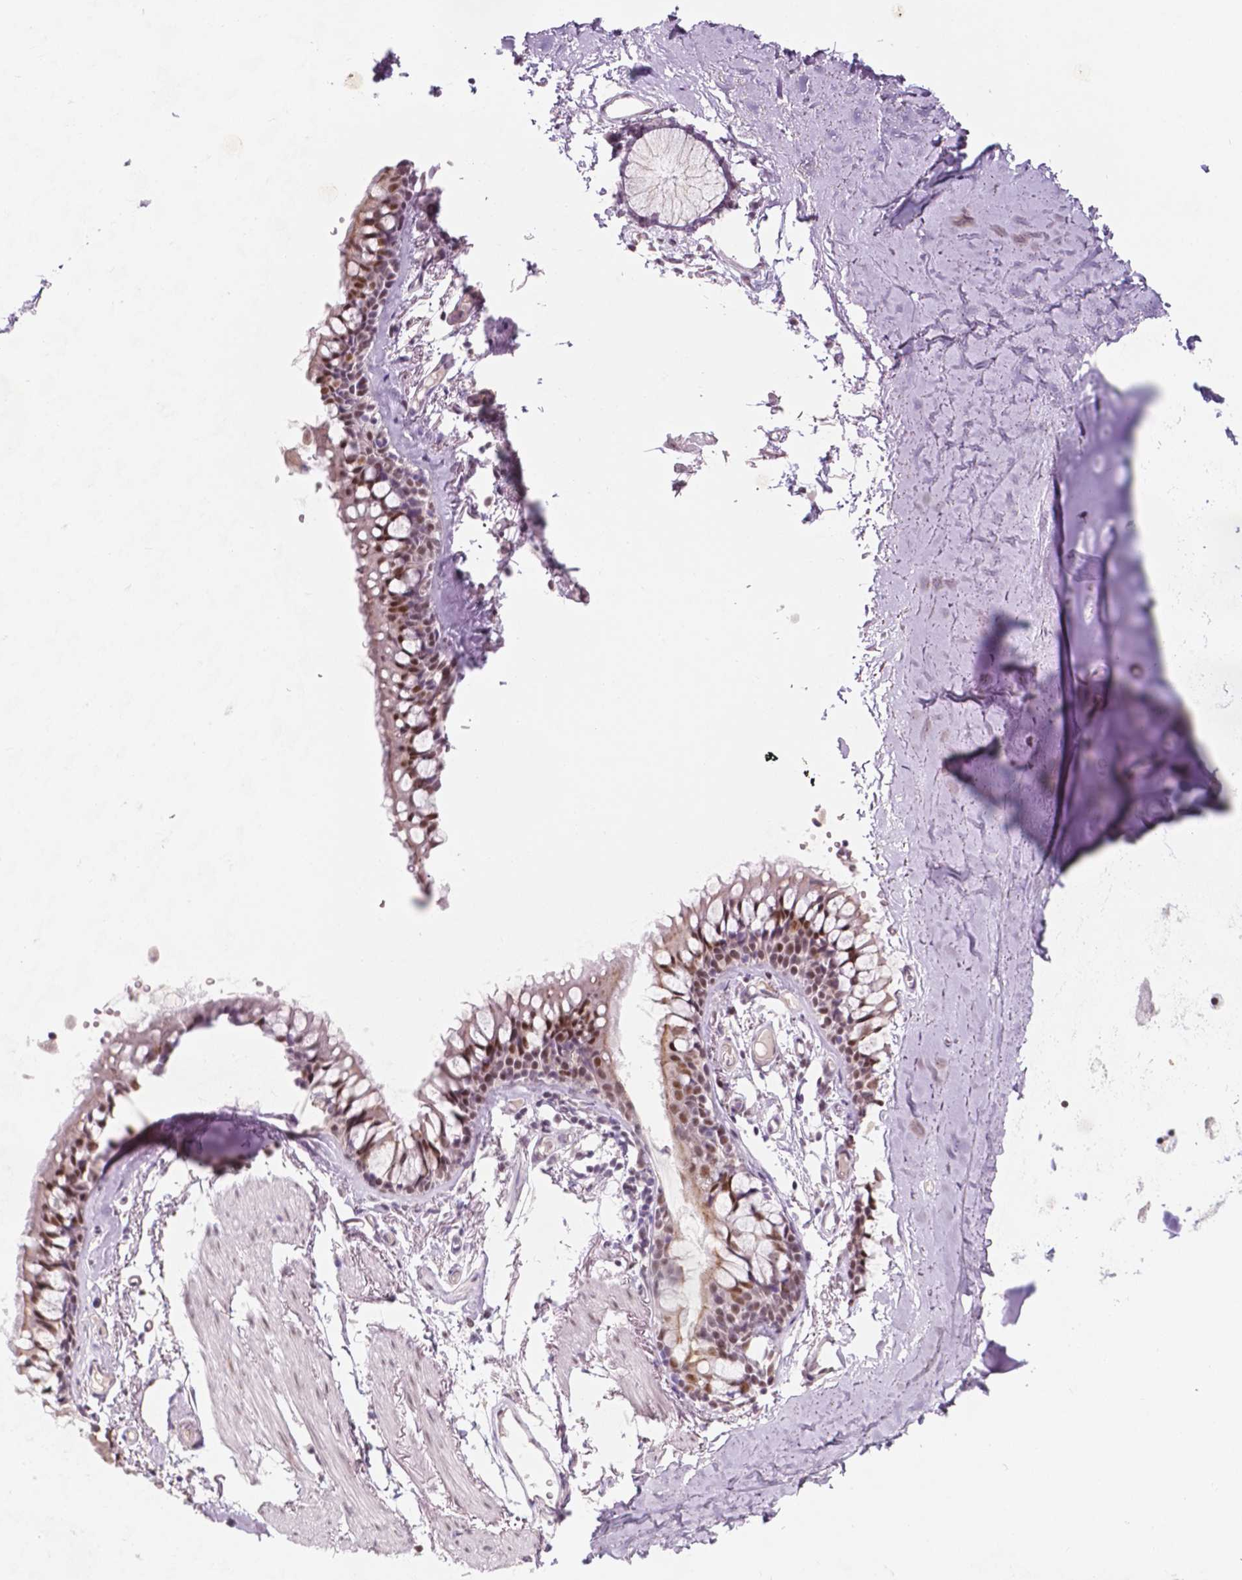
{"staining": {"intensity": "negative", "quantity": "none", "location": "none"}, "tissue": "soft tissue", "cell_type": "Chondrocytes", "image_type": "normal", "snomed": [{"axis": "morphology", "description": "Normal tissue, NOS"}, {"axis": "topography", "description": "Cartilage tissue"}, {"axis": "topography", "description": "Bronchus"}], "caption": "High power microscopy photomicrograph of an IHC photomicrograph of benign soft tissue, revealing no significant staining in chondrocytes.", "gene": "FAM50B", "patient": {"sex": "female", "age": 79}}